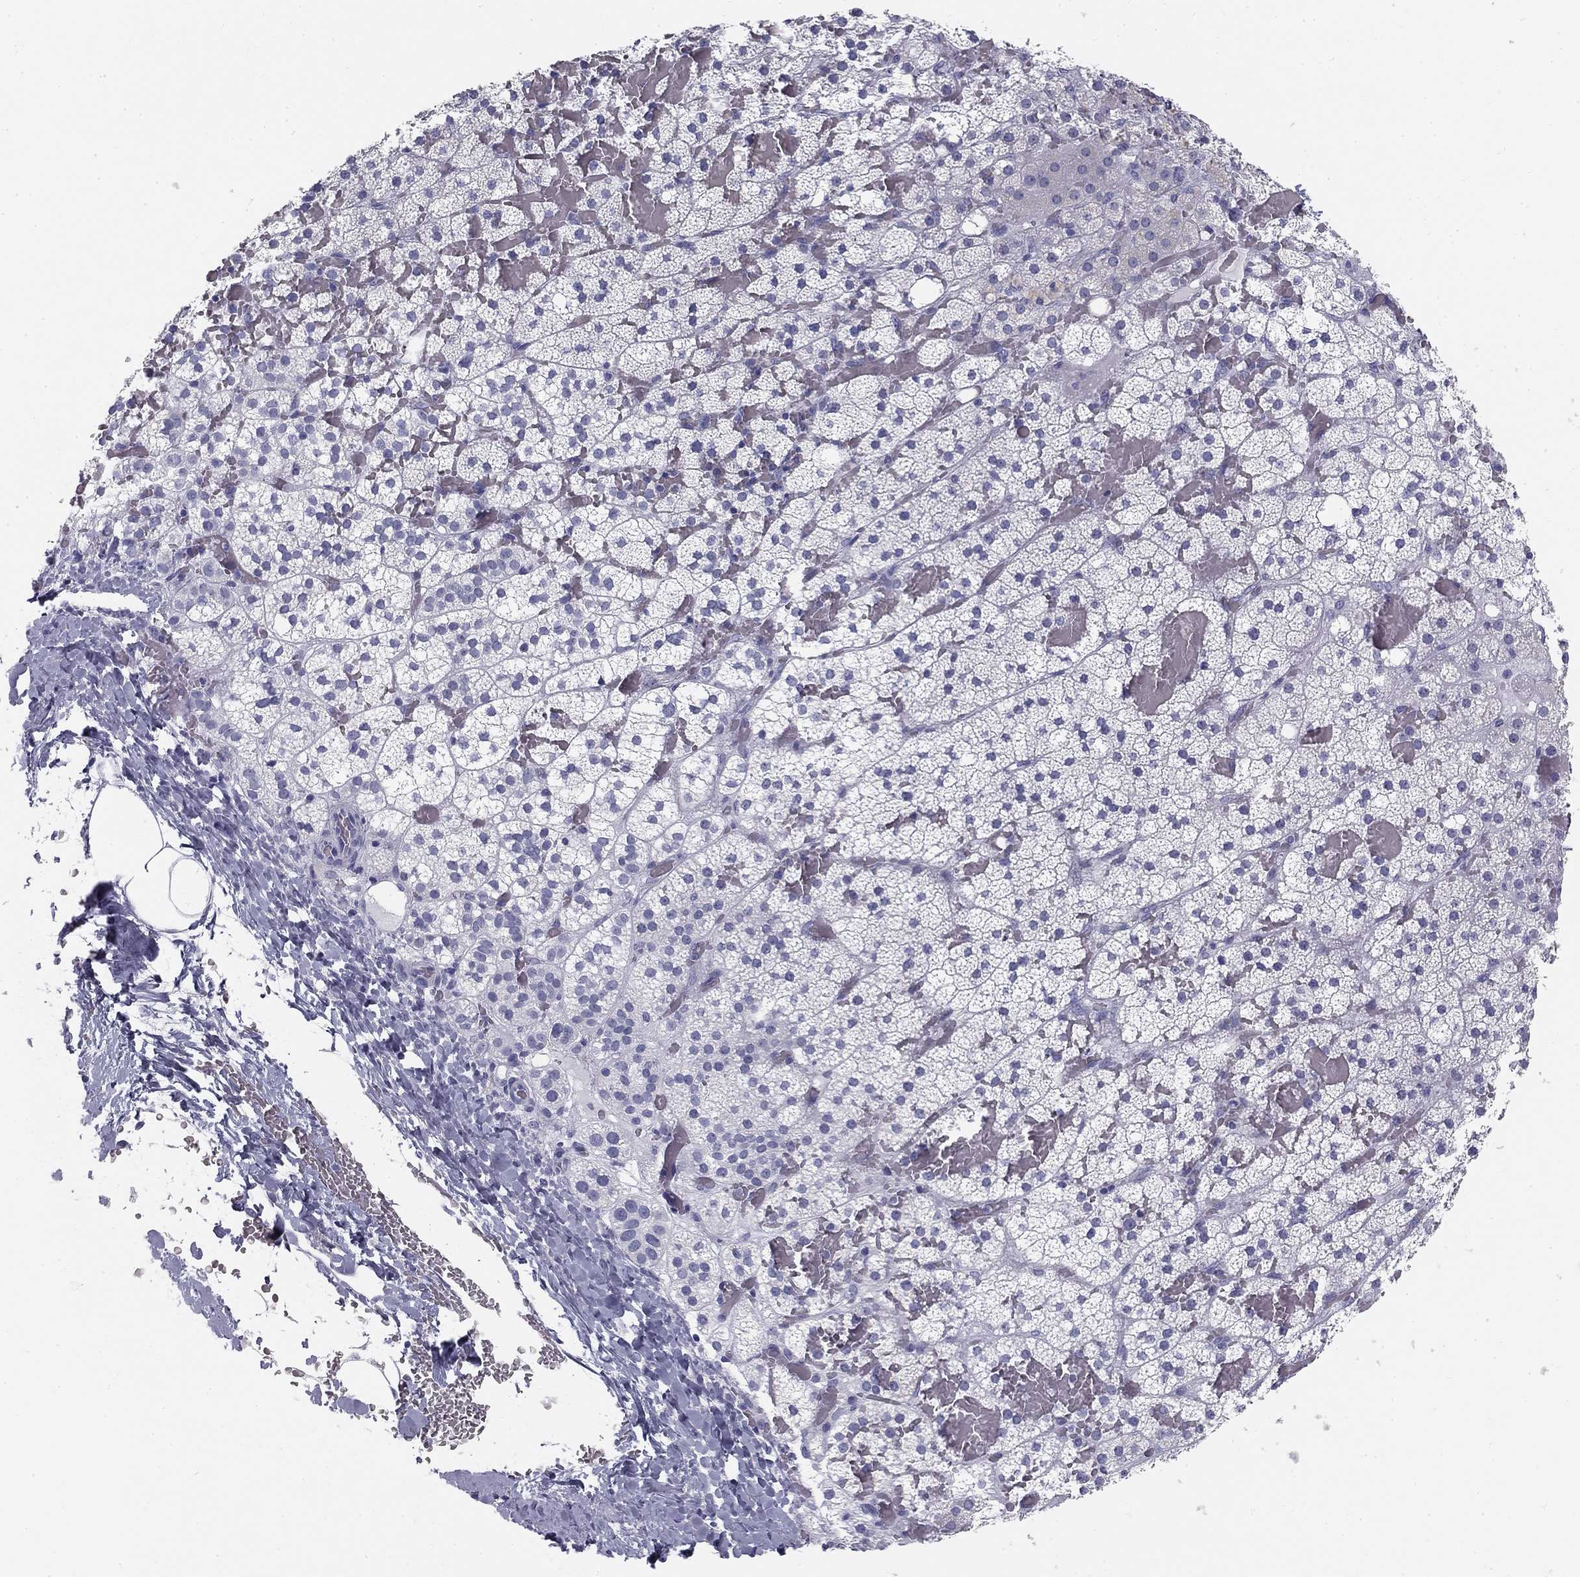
{"staining": {"intensity": "negative", "quantity": "none", "location": "none"}, "tissue": "adrenal gland", "cell_type": "Glandular cells", "image_type": "normal", "snomed": [{"axis": "morphology", "description": "Normal tissue, NOS"}, {"axis": "topography", "description": "Adrenal gland"}], "caption": "IHC micrograph of unremarkable adrenal gland stained for a protein (brown), which demonstrates no staining in glandular cells. Nuclei are stained in blue.", "gene": "SULT2B1", "patient": {"sex": "male", "age": 53}}